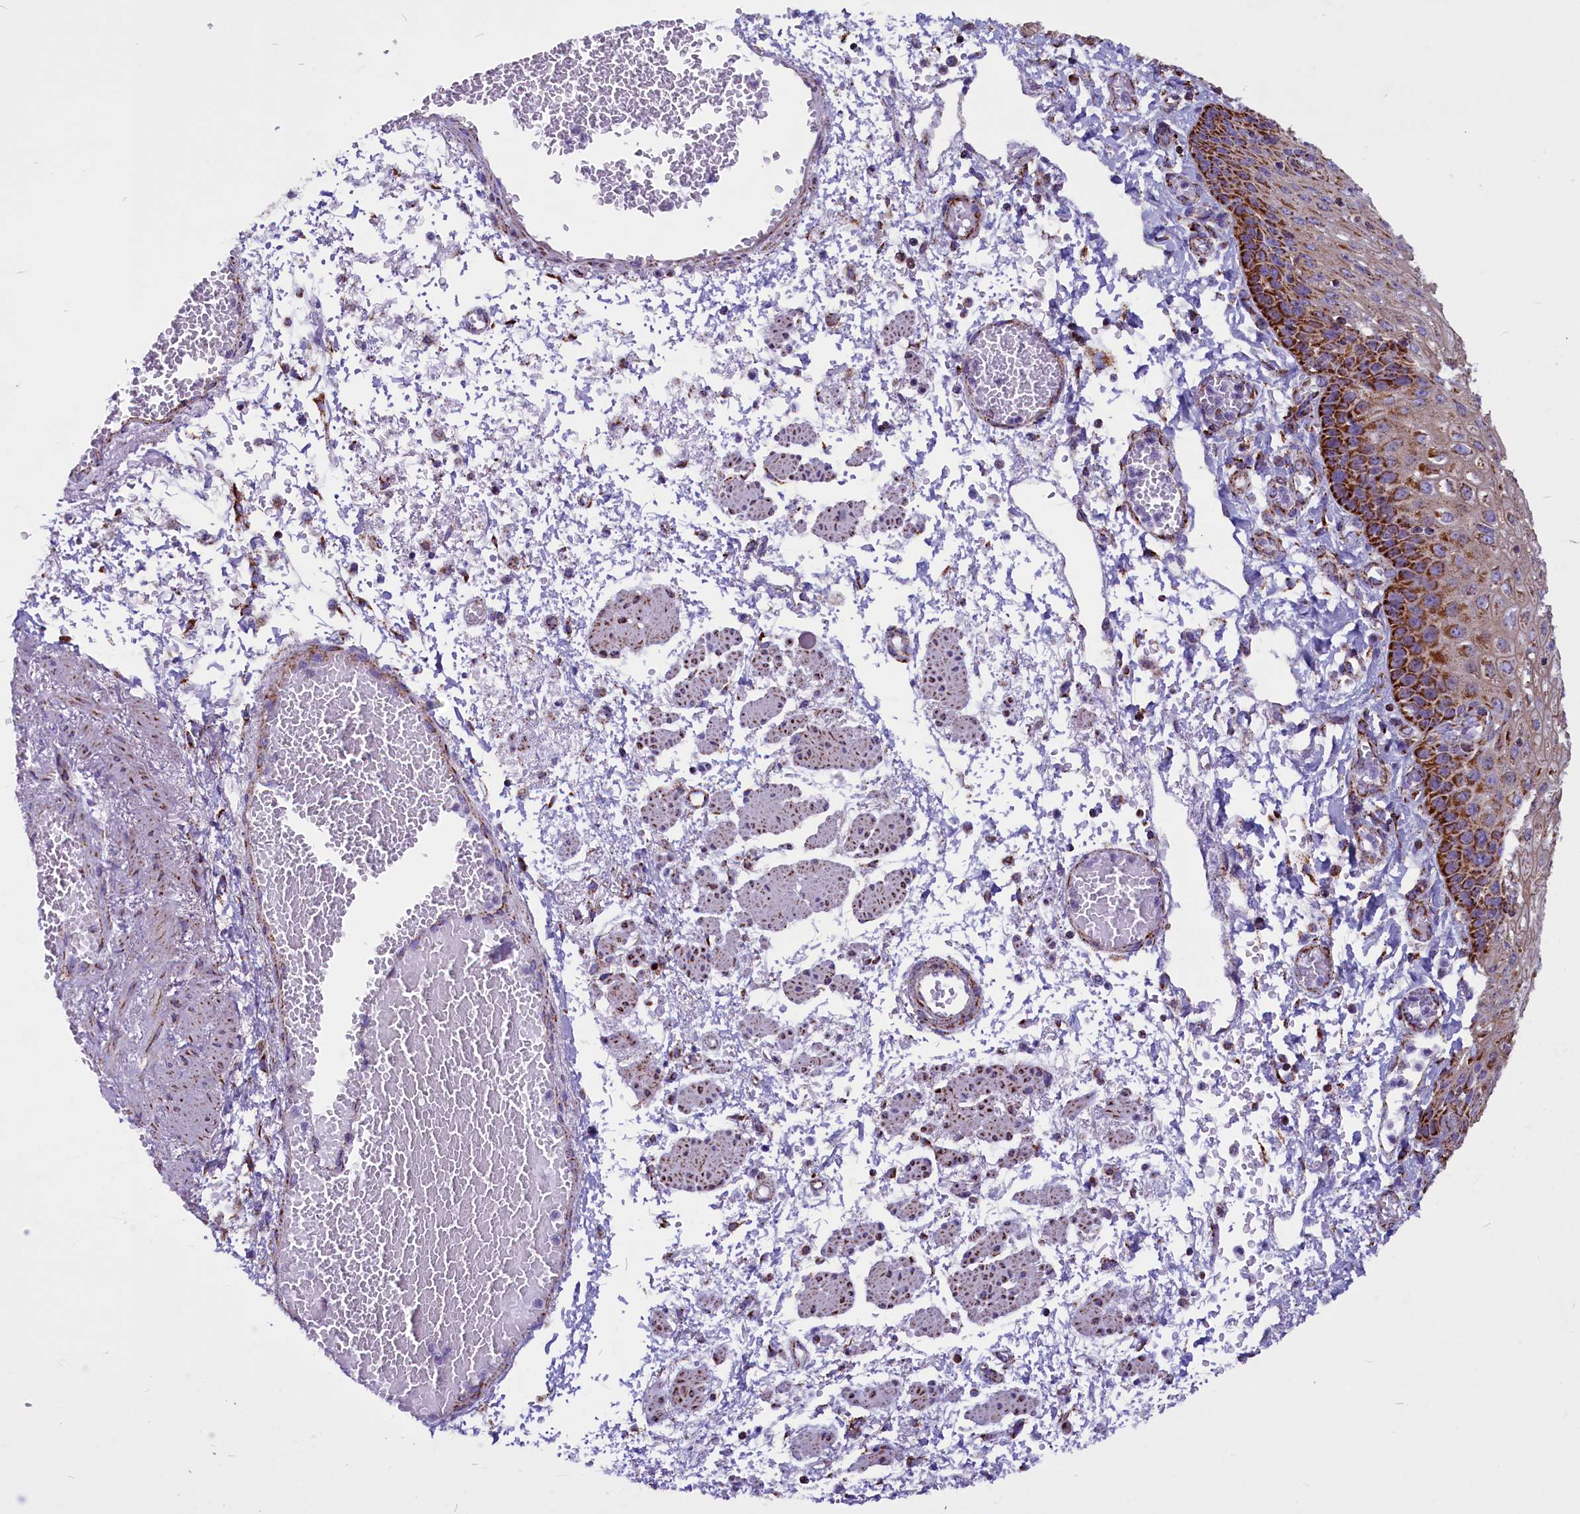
{"staining": {"intensity": "moderate", "quantity": ">75%", "location": "cytoplasmic/membranous"}, "tissue": "esophagus", "cell_type": "Squamous epithelial cells", "image_type": "normal", "snomed": [{"axis": "morphology", "description": "Normal tissue, NOS"}, {"axis": "topography", "description": "Esophagus"}], "caption": "Esophagus stained with a protein marker displays moderate staining in squamous epithelial cells.", "gene": "ICA1L", "patient": {"sex": "male", "age": 81}}